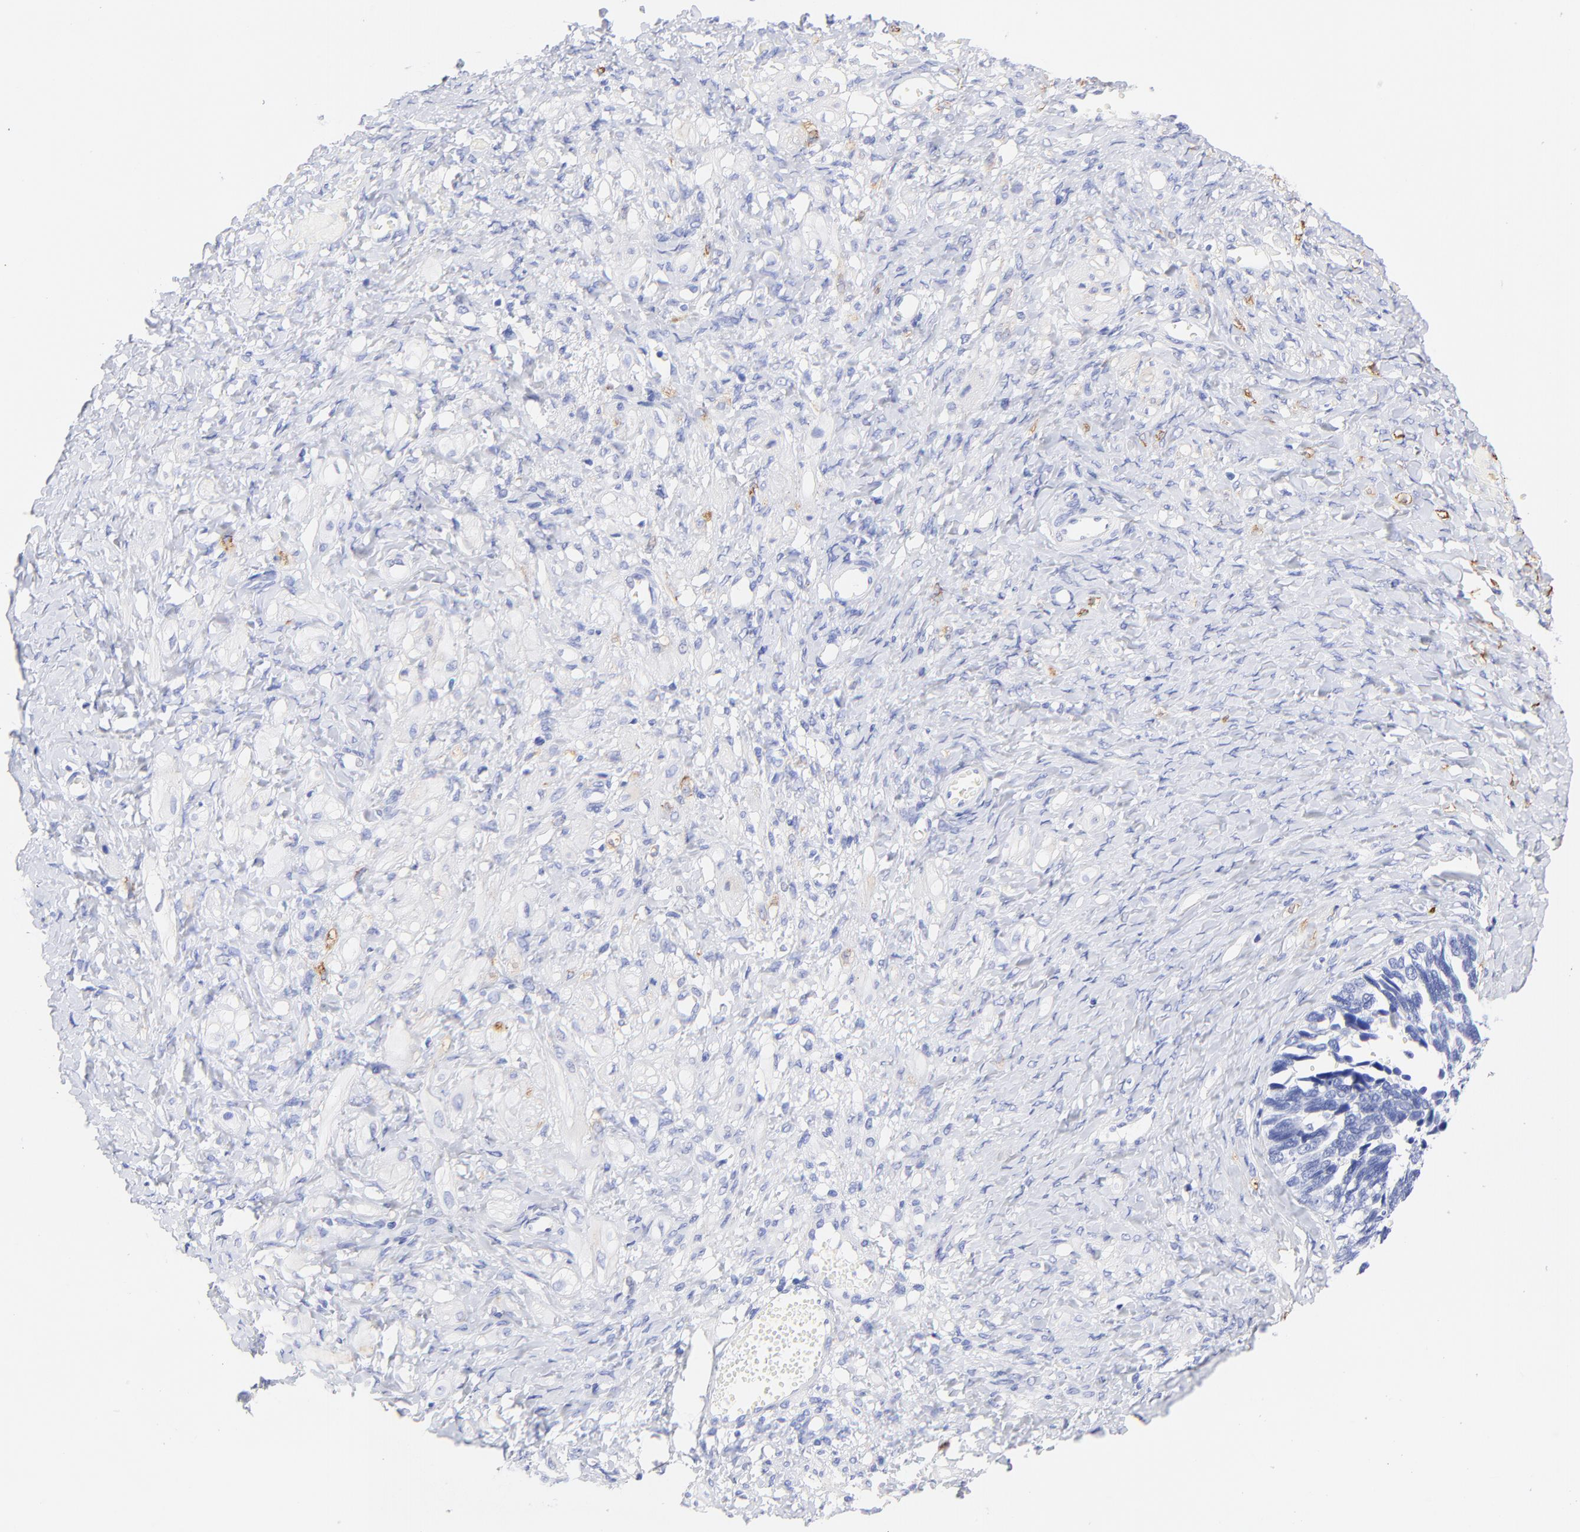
{"staining": {"intensity": "negative", "quantity": "none", "location": "none"}, "tissue": "ovarian cancer", "cell_type": "Tumor cells", "image_type": "cancer", "snomed": [{"axis": "morphology", "description": "Cystadenocarcinoma, serous, NOS"}, {"axis": "topography", "description": "Ovary"}], "caption": "Immunohistochemistry image of human ovarian serous cystadenocarcinoma stained for a protein (brown), which exhibits no positivity in tumor cells. Nuclei are stained in blue.", "gene": "C1QTNF6", "patient": {"sex": "female", "age": 77}}